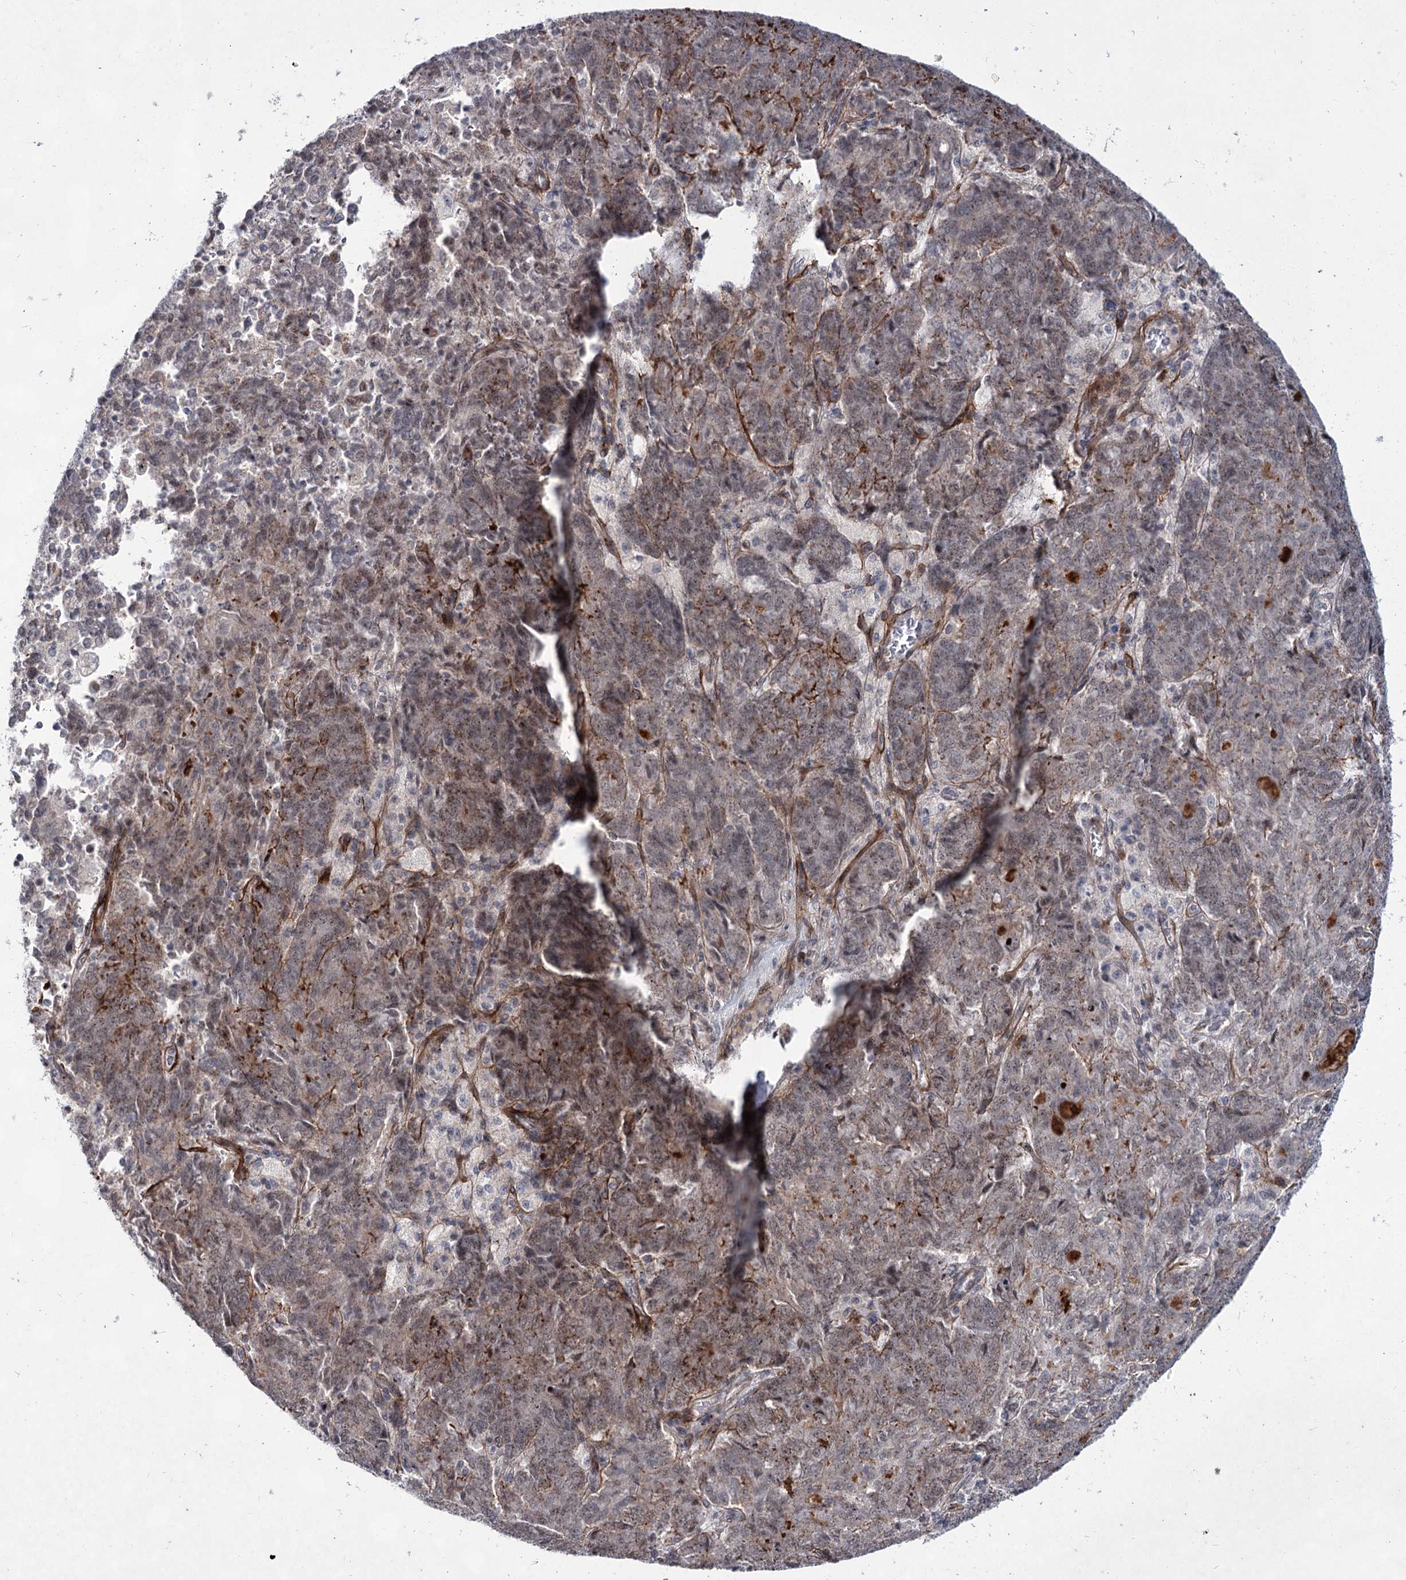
{"staining": {"intensity": "moderate", "quantity": "<25%", "location": "cytoplasmic/membranous"}, "tissue": "endometrial cancer", "cell_type": "Tumor cells", "image_type": "cancer", "snomed": [{"axis": "morphology", "description": "Adenocarcinoma, NOS"}, {"axis": "topography", "description": "Endometrium"}], "caption": "Endometrial cancer (adenocarcinoma) tissue shows moderate cytoplasmic/membranous expression in about <25% of tumor cells (IHC, brightfield microscopy, high magnification).", "gene": "ATL2", "patient": {"sex": "female", "age": 80}}